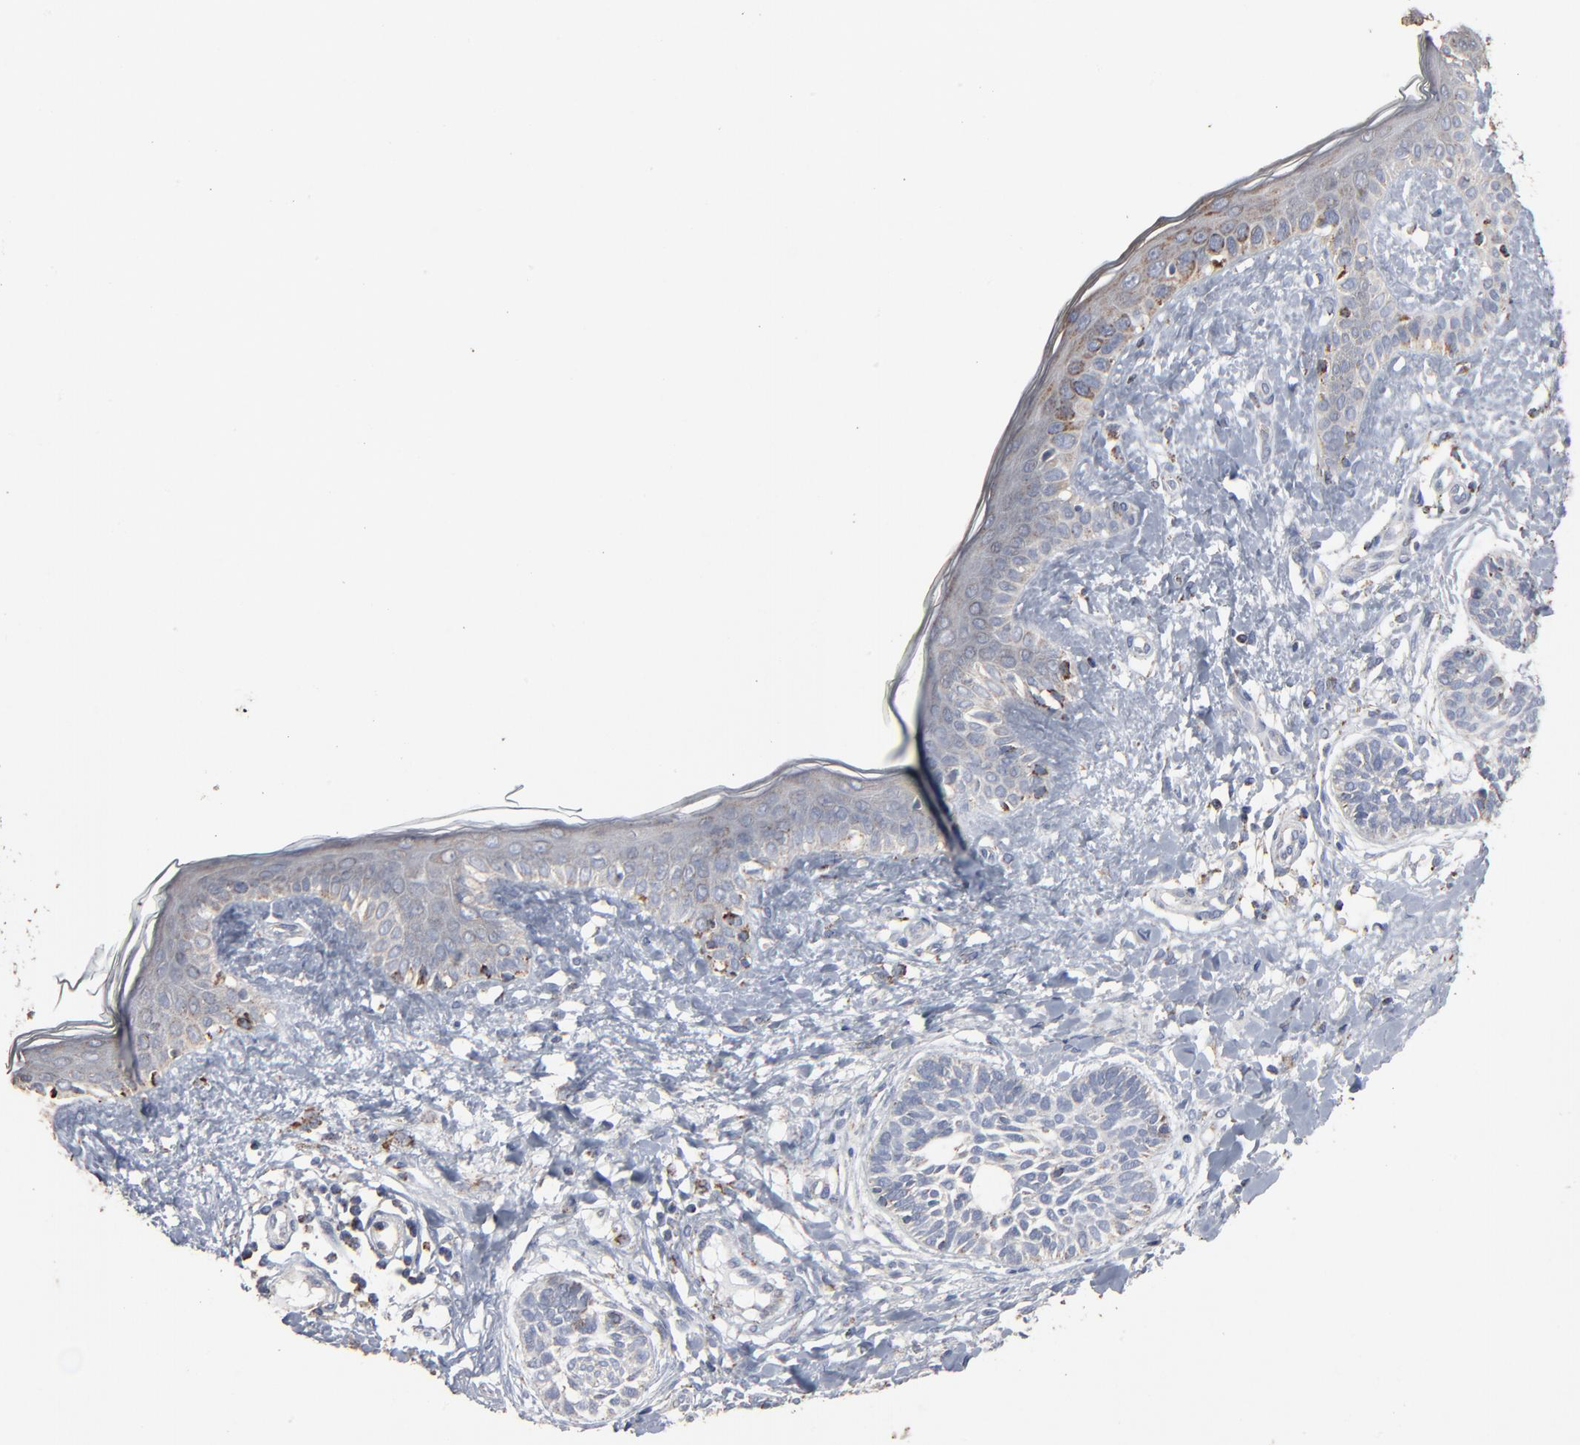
{"staining": {"intensity": "weak", "quantity": "<25%", "location": "cytoplasmic/membranous"}, "tissue": "skin cancer", "cell_type": "Tumor cells", "image_type": "cancer", "snomed": [{"axis": "morphology", "description": "Normal tissue, NOS"}, {"axis": "morphology", "description": "Basal cell carcinoma"}, {"axis": "topography", "description": "Skin"}], "caption": "Skin basal cell carcinoma was stained to show a protein in brown. There is no significant expression in tumor cells. (DAB (3,3'-diaminobenzidine) immunohistochemistry (IHC) with hematoxylin counter stain).", "gene": "UQCRC1", "patient": {"sex": "male", "age": 63}}